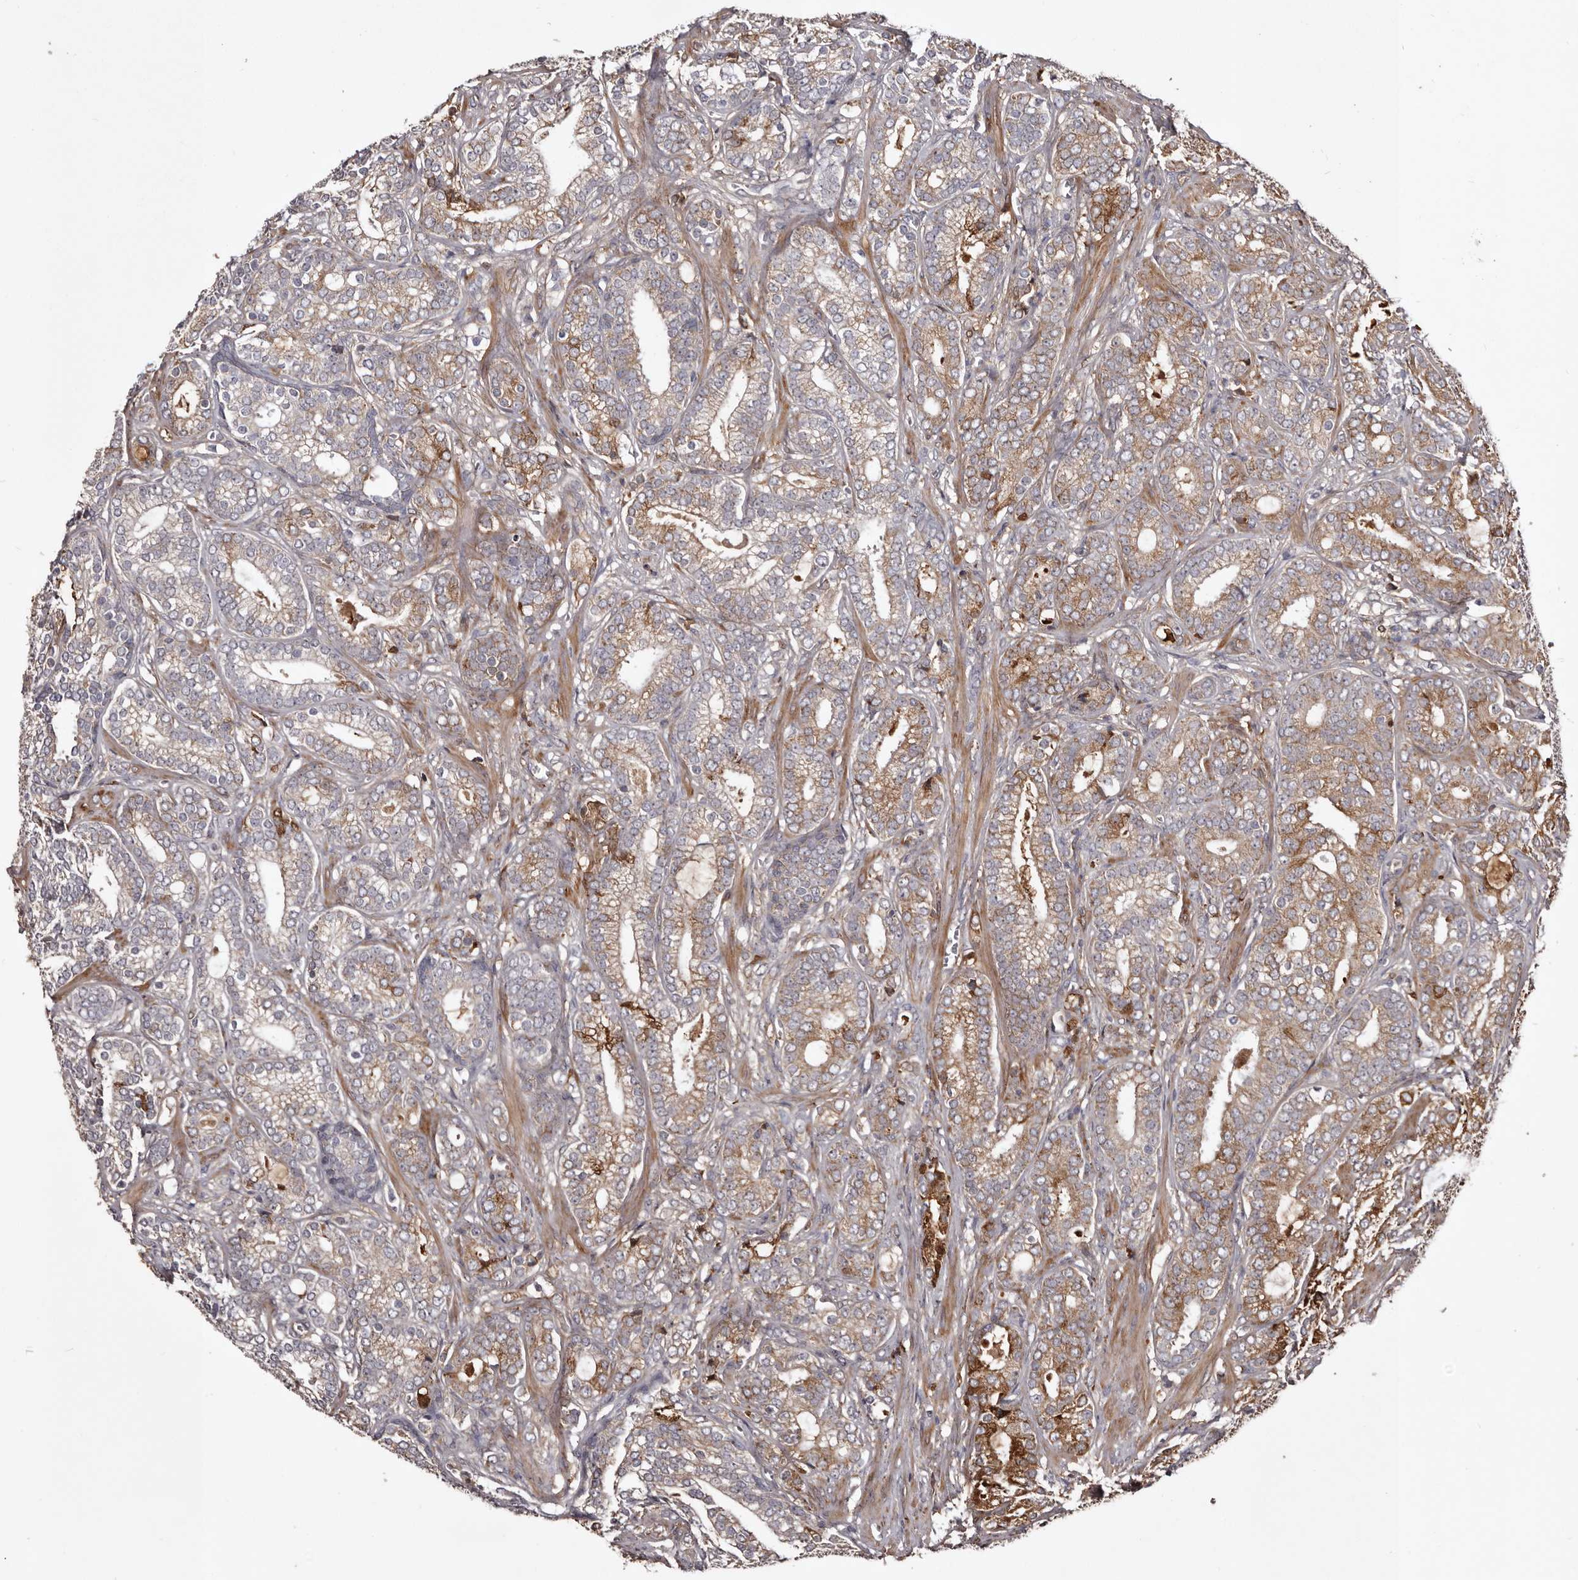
{"staining": {"intensity": "moderate", "quantity": "25%-75%", "location": "cytoplasmic/membranous"}, "tissue": "prostate cancer", "cell_type": "Tumor cells", "image_type": "cancer", "snomed": [{"axis": "morphology", "description": "Adenocarcinoma, High grade"}, {"axis": "topography", "description": "Prostate and seminal vesicle, NOS"}], "caption": "High-grade adenocarcinoma (prostate) stained for a protein displays moderate cytoplasmic/membranous positivity in tumor cells. Immunohistochemistry (ihc) stains the protein of interest in brown and the nuclei are stained blue.", "gene": "CYP1B1", "patient": {"sex": "male", "age": 67}}